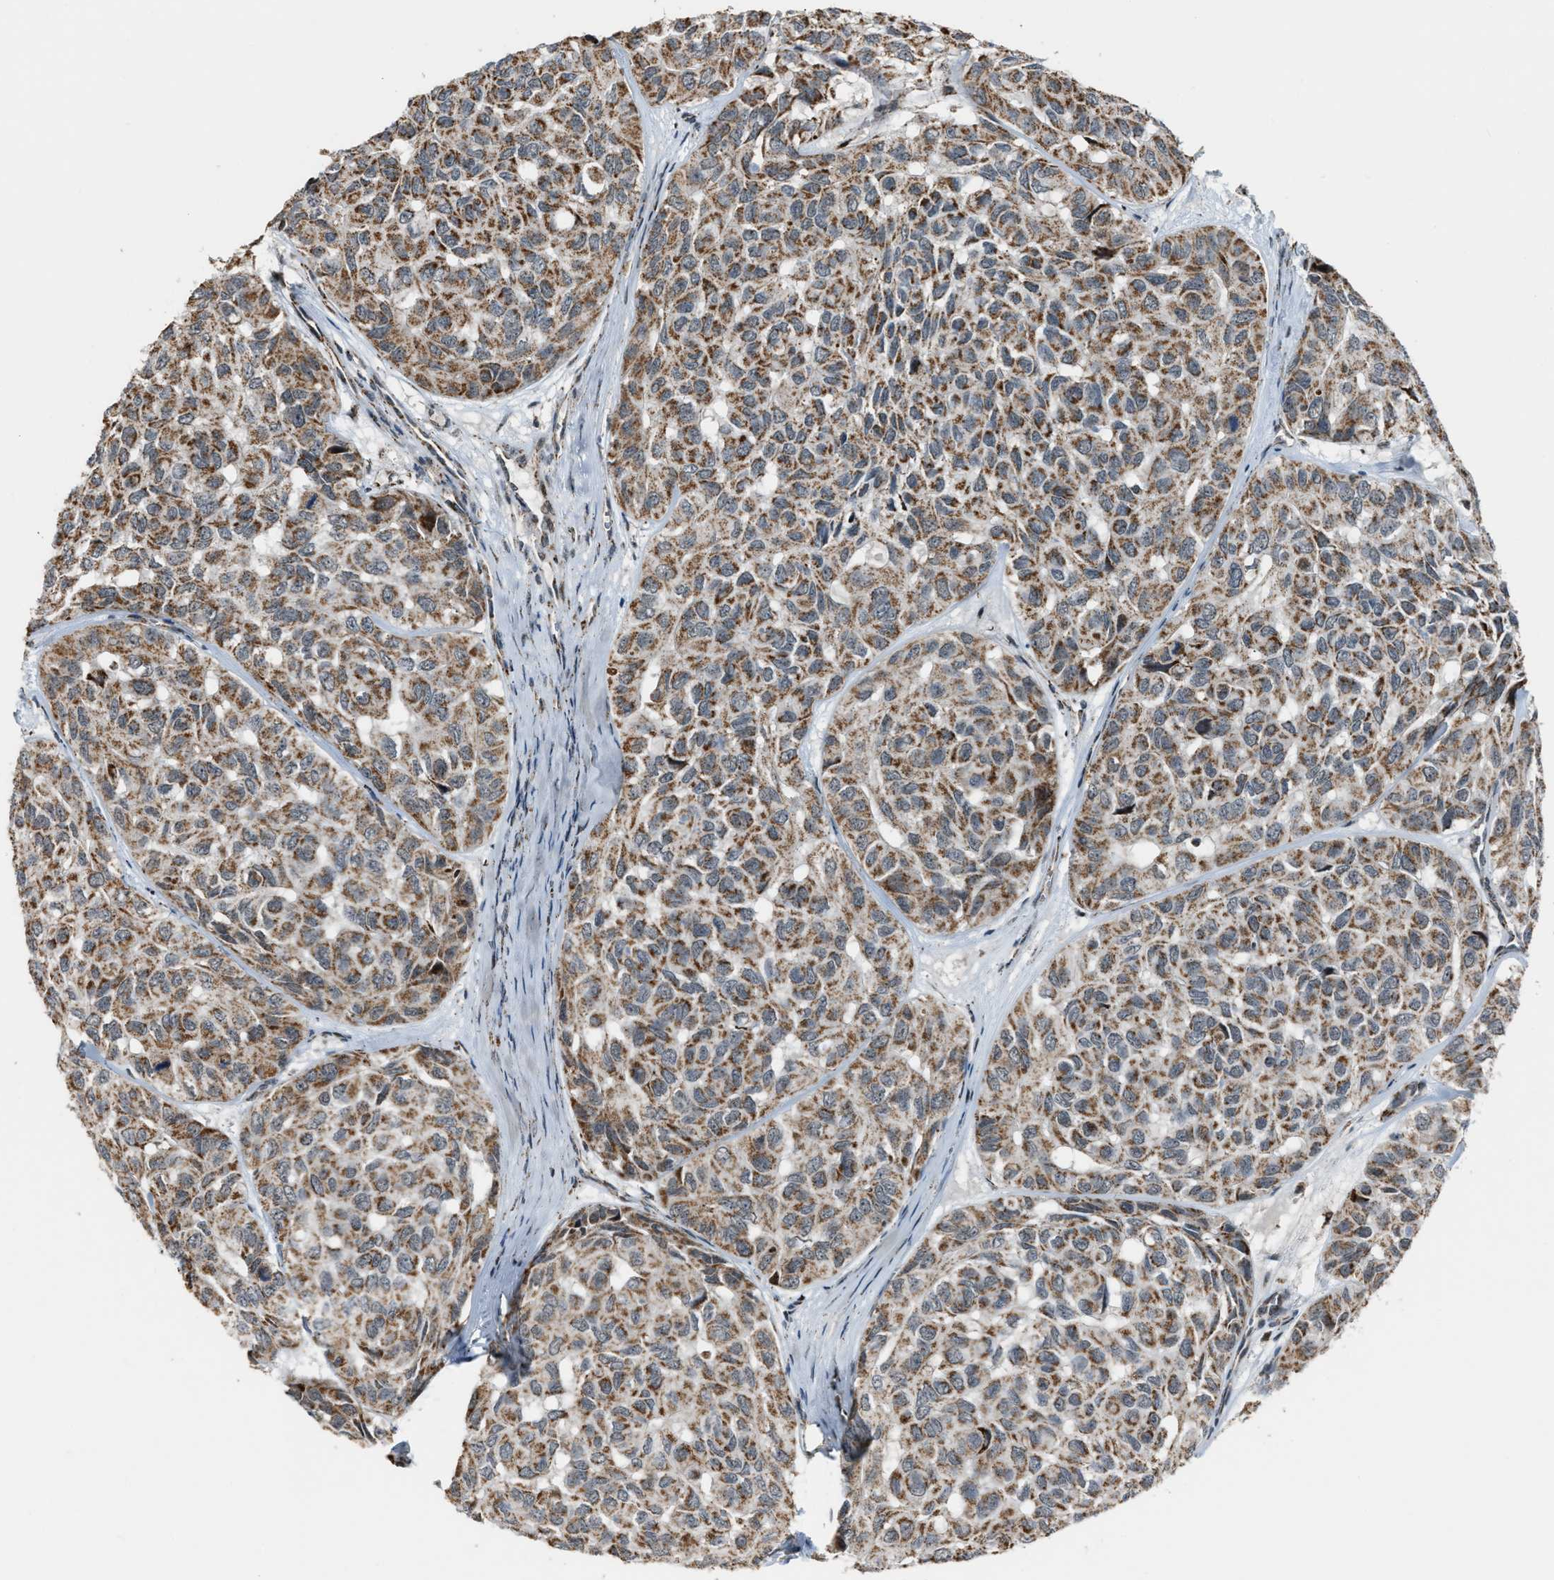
{"staining": {"intensity": "strong", "quantity": ">75%", "location": "cytoplasmic/membranous"}, "tissue": "head and neck cancer", "cell_type": "Tumor cells", "image_type": "cancer", "snomed": [{"axis": "morphology", "description": "Adenocarcinoma, NOS"}, {"axis": "topography", "description": "Salivary gland, NOS"}, {"axis": "topography", "description": "Head-Neck"}], "caption": "IHC image of human adenocarcinoma (head and neck) stained for a protein (brown), which displays high levels of strong cytoplasmic/membranous positivity in approximately >75% of tumor cells.", "gene": "CHN2", "patient": {"sex": "female", "age": 76}}